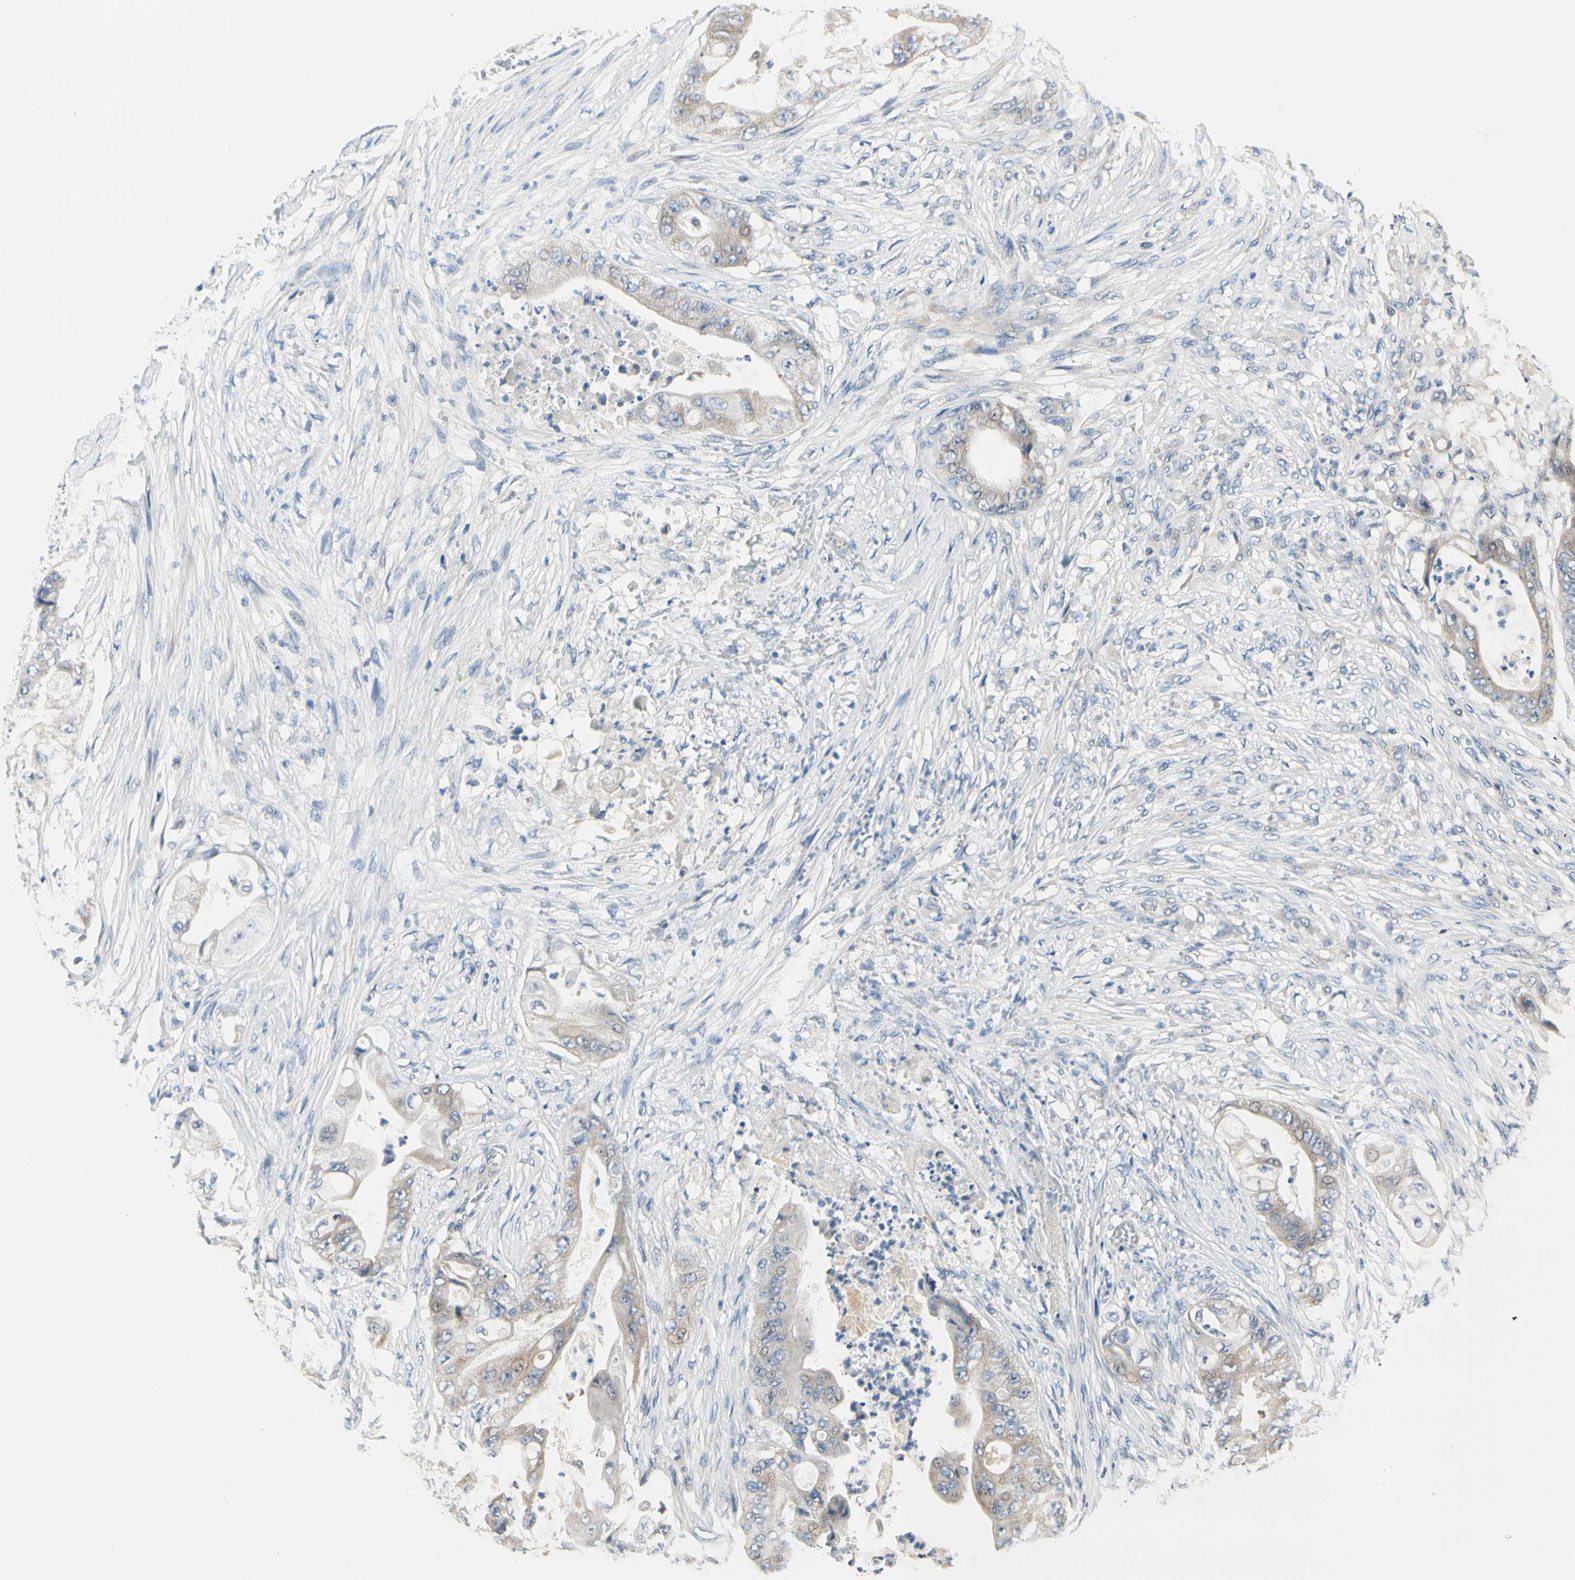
{"staining": {"intensity": "weak", "quantity": "25%-75%", "location": "cytoplasmic/membranous"}, "tissue": "stomach cancer", "cell_type": "Tumor cells", "image_type": "cancer", "snomed": [{"axis": "morphology", "description": "Adenocarcinoma, NOS"}, {"axis": "topography", "description": "Stomach"}], "caption": "Immunohistochemistry (IHC) of adenocarcinoma (stomach) shows low levels of weak cytoplasmic/membranous staining in approximately 25%-75% of tumor cells. Using DAB (brown) and hematoxylin (blue) stains, captured at high magnification using brightfield microscopy.", "gene": "GPR153", "patient": {"sex": "female", "age": 73}}